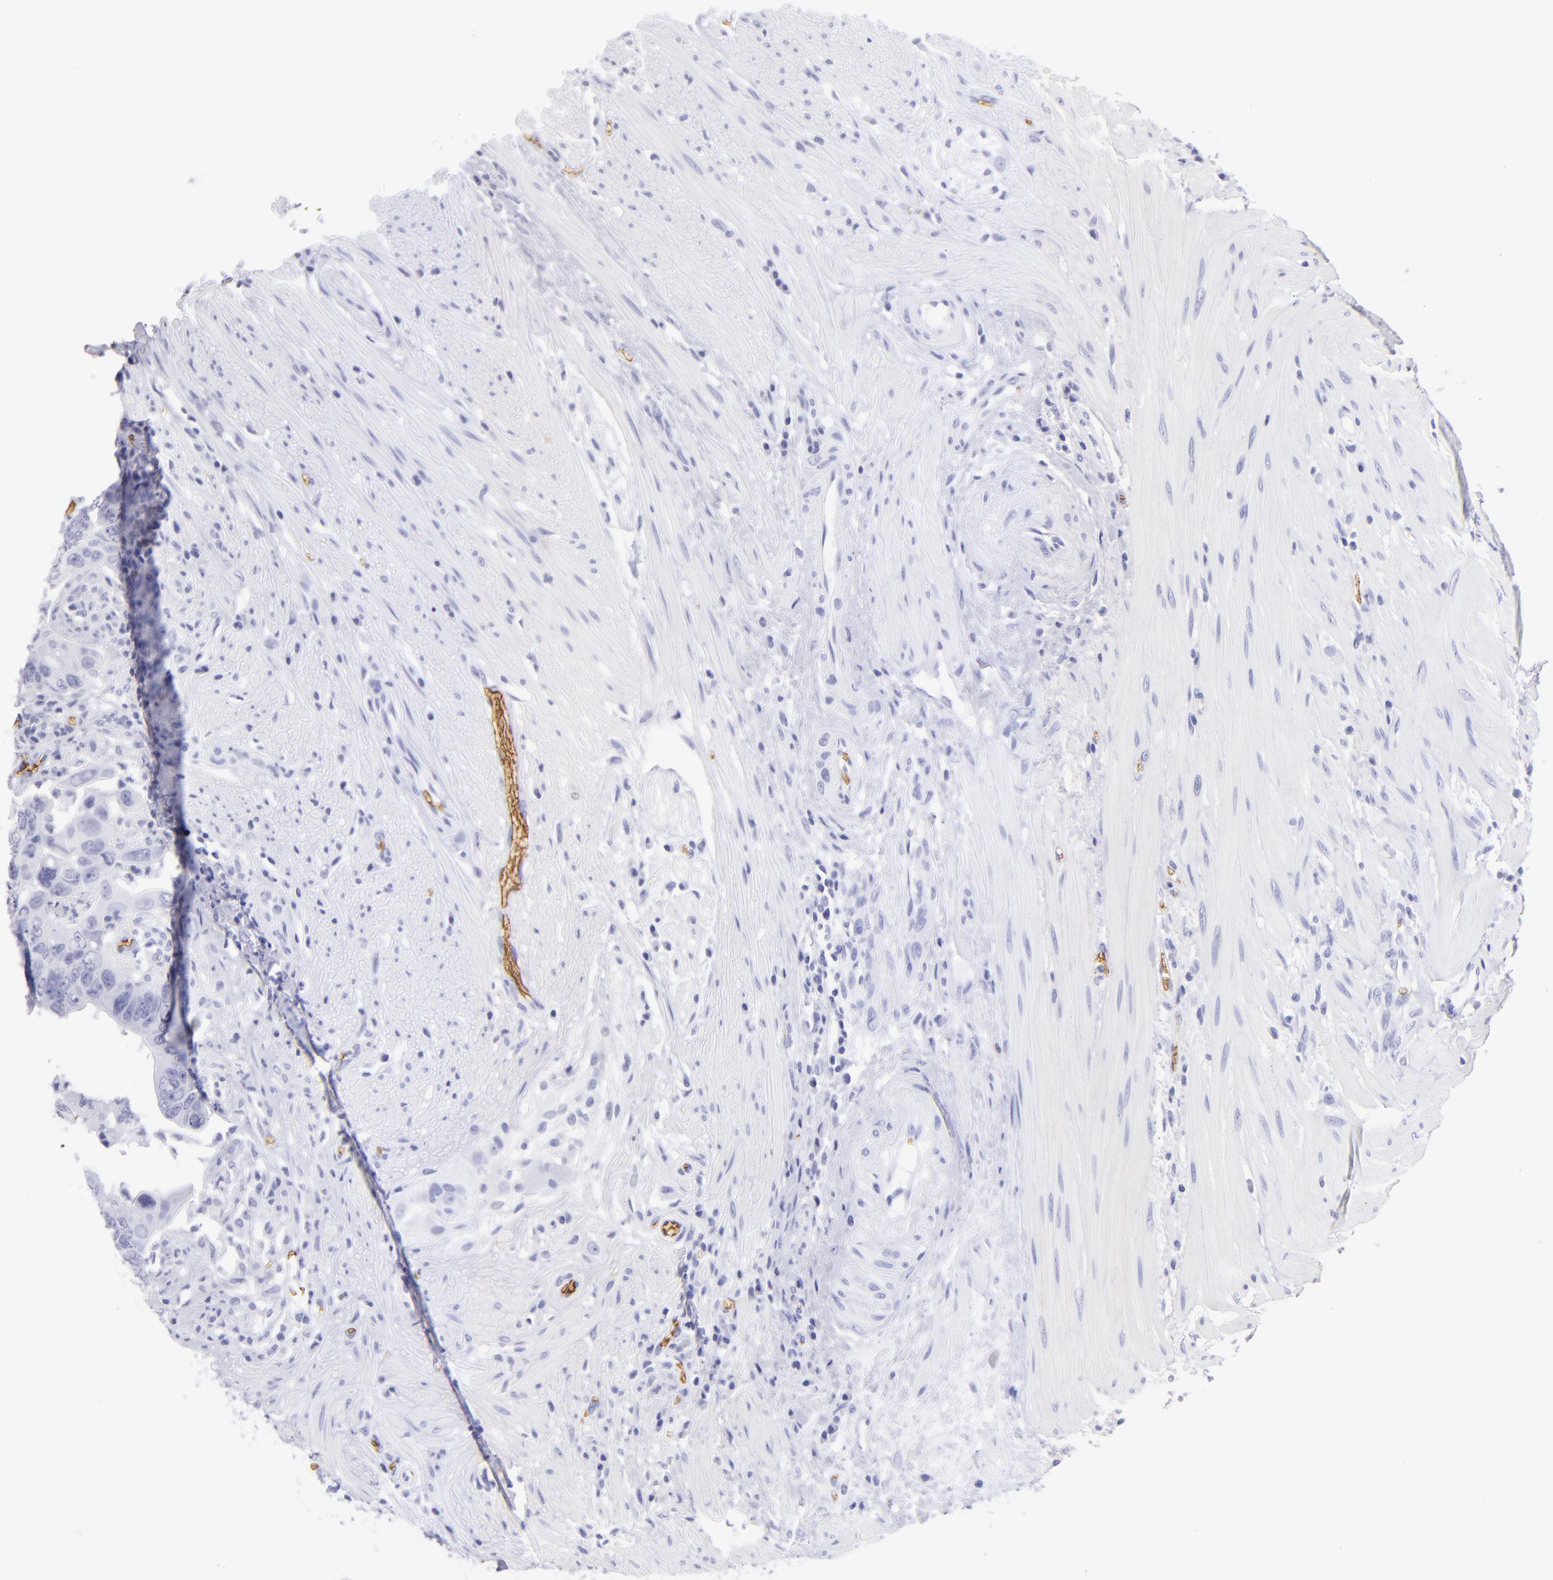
{"staining": {"intensity": "negative", "quantity": "none", "location": "none"}, "tissue": "colorectal cancer", "cell_type": "Tumor cells", "image_type": "cancer", "snomed": [{"axis": "morphology", "description": "Adenocarcinoma, NOS"}, {"axis": "topography", "description": "Rectum"}], "caption": "This is an IHC micrograph of colorectal adenocarcinoma. There is no staining in tumor cells.", "gene": "GYPA", "patient": {"sex": "male", "age": 53}}